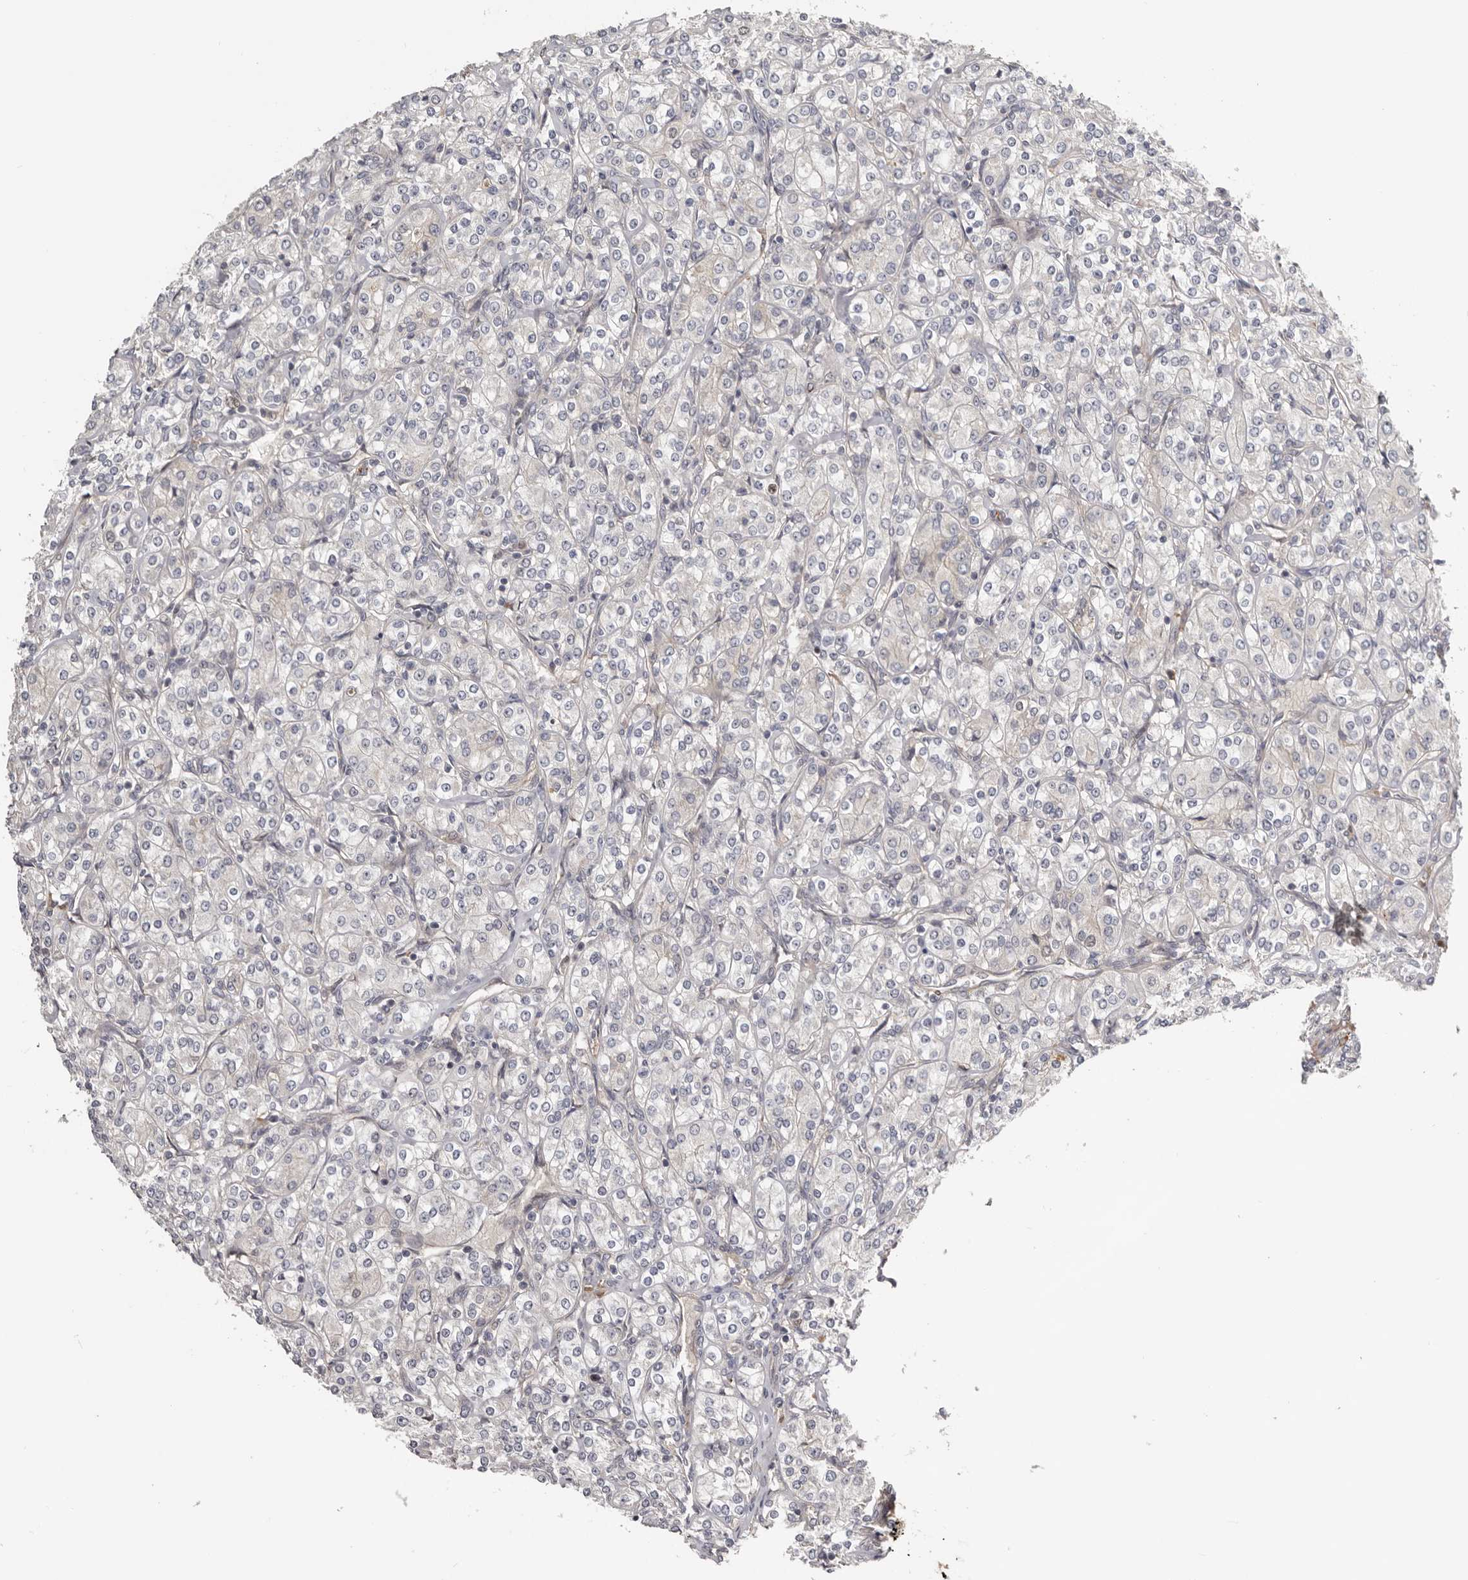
{"staining": {"intensity": "negative", "quantity": "none", "location": "none"}, "tissue": "renal cancer", "cell_type": "Tumor cells", "image_type": "cancer", "snomed": [{"axis": "morphology", "description": "Adenocarcinoma, NOS"}, {"axis": "topography", "description": "Kidney"}], "caption": "Immunohistochemistry of human renal adenocarcinoma reveals no positivity in tumor cells.", "gene": "CDCA8", "patient": {"sex": "male", "age": 77}}